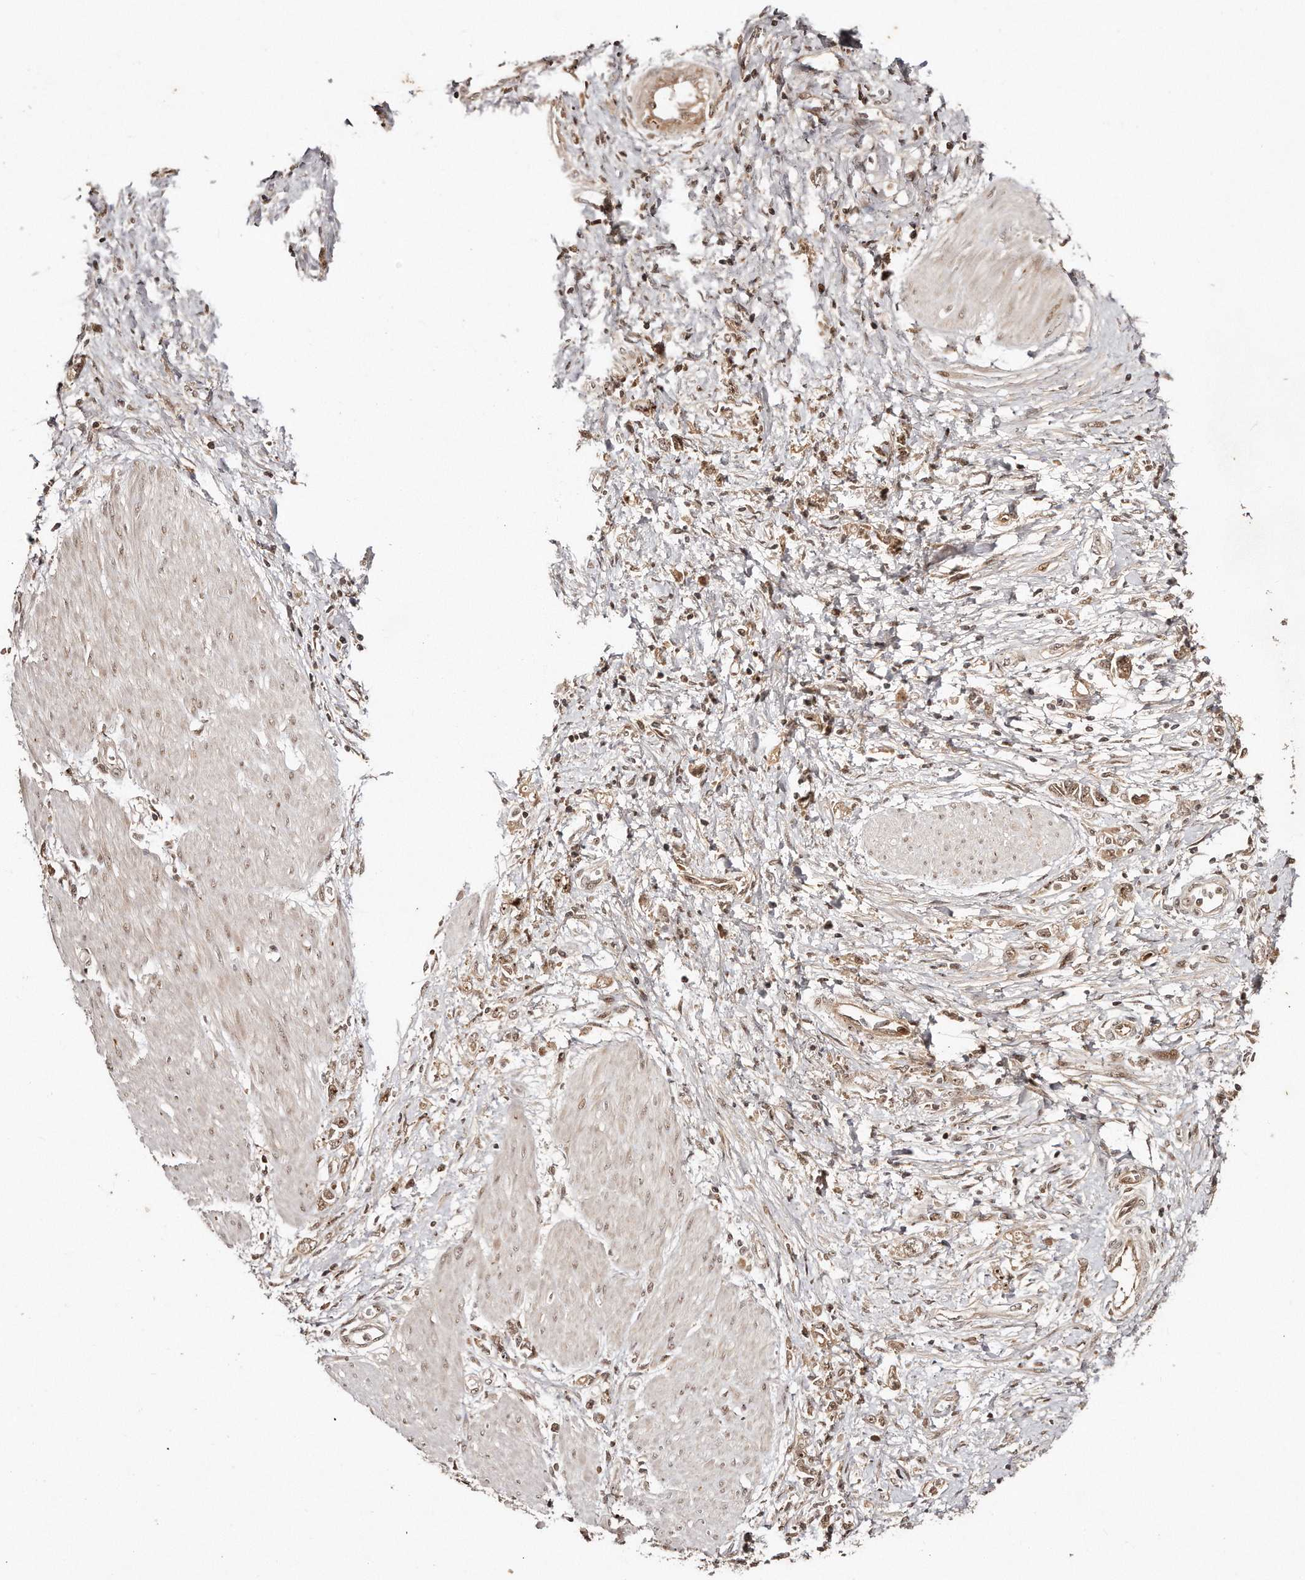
{"staining": {"intensity": "moderate", "quantity": ">75%", "location": "cytoplasmic/membranous,nuclear"}, "tissue": "stomach cancer", "cell_type": "Tumor cells", "image_type": "cancer", "snomed": [{"axis": "morphology", "description": "Adenocarcinoma, NOS"}, {"axis": "topography", "description": "Stomach"}], "caption": "Immunohistochemistry (IHC) of human stomach cancer displays medium levels of moderate cytoplasmic/membranous and nuclear positivity in about >75% of tumor cells.", "gene": "SOX4", "patient": {"sex": "female", "age": 76}}